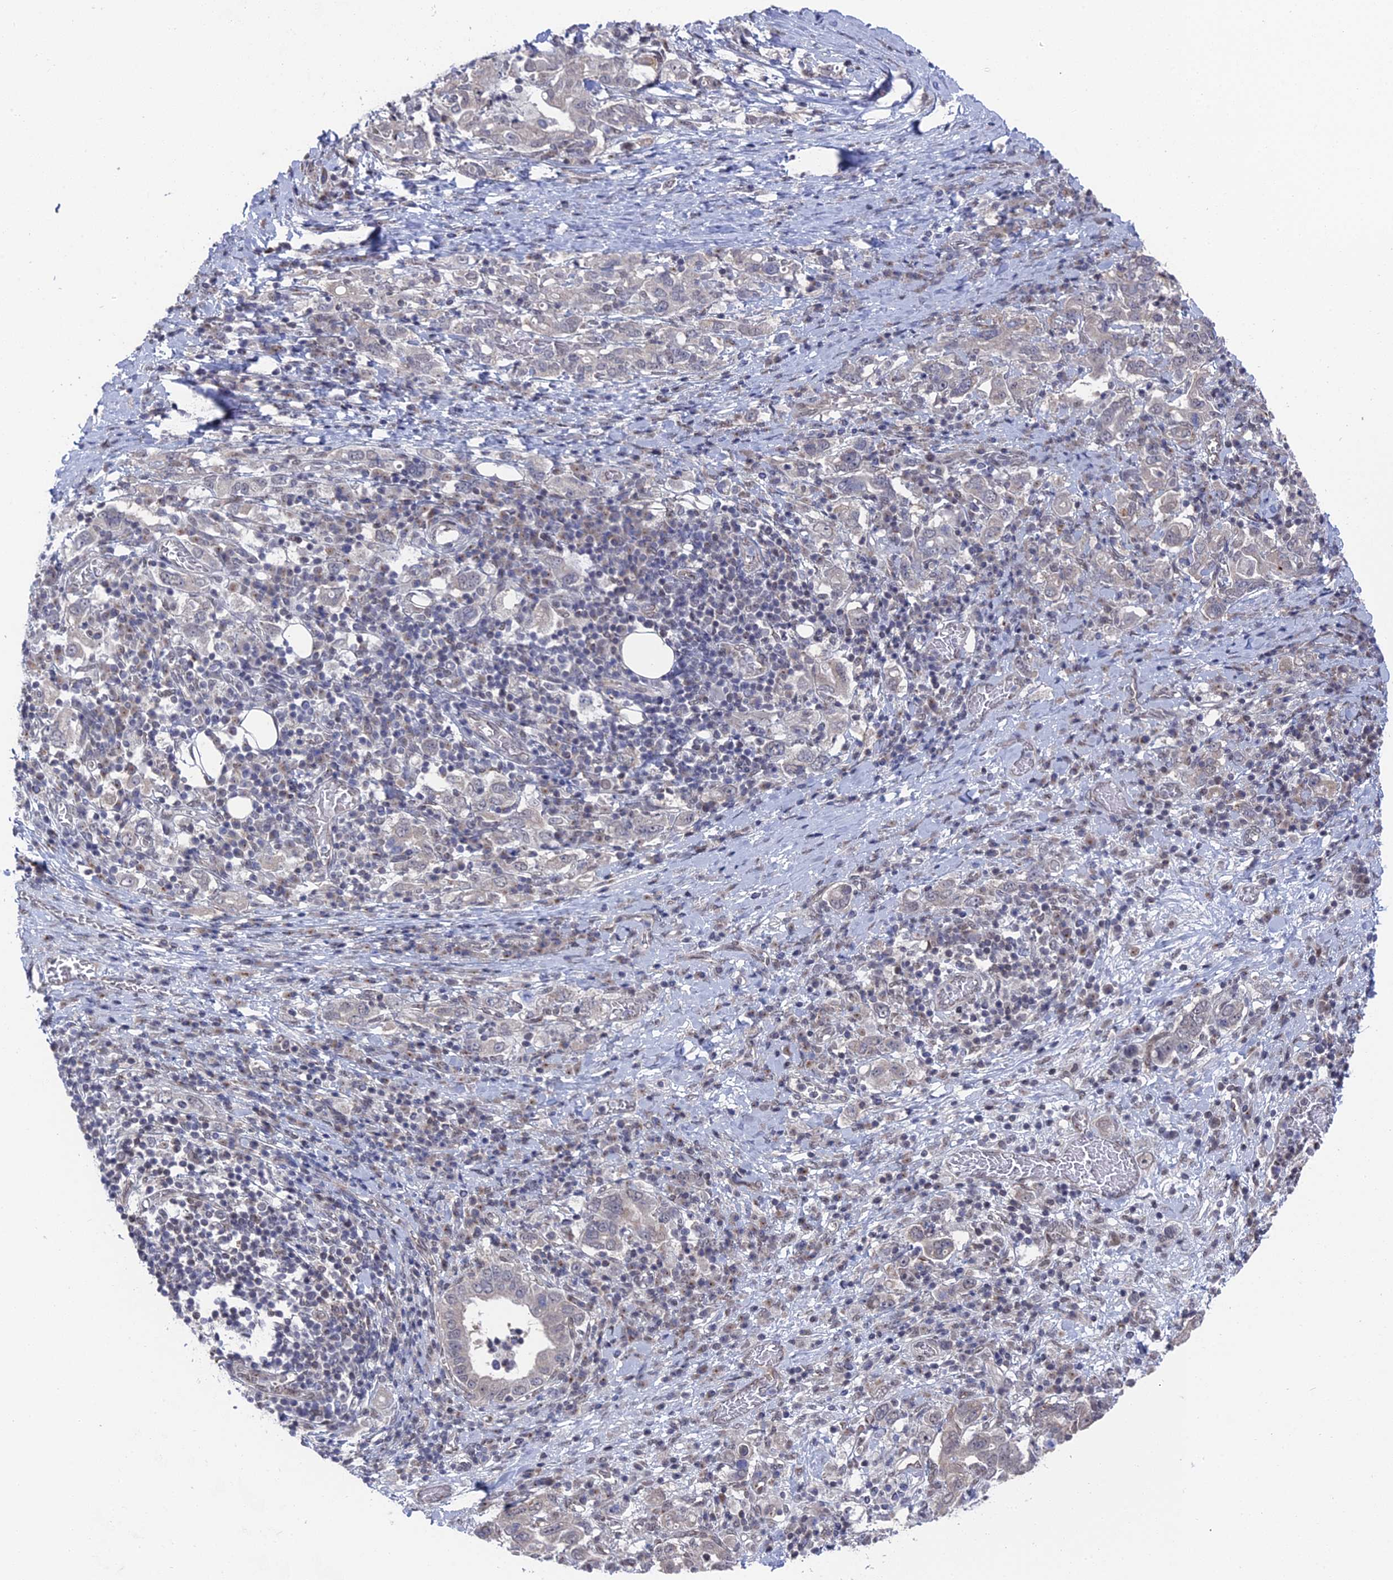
{"staining": {"intensity": "negative", "quantity": "none", "location": "none"}, "tissue": "stomach cancer", "cell_type": "Tumor cells", "image_type": "cancer", "snomed": [{"axis": "morphology", "description": "Adenocarcinoma, NOS"}, {"axis": "topography", "description": "Stomach, upper"}, {"axis": "topography", "description": "Stomach"}], "caption": "A high-resolution image shows immunohistochemistry (IHC) staining of stomach cancer, which exhibits no significant positivity in tumor cells.", "gene": "FHIP2A", "patient": {"sex": "male", "age": 62}}